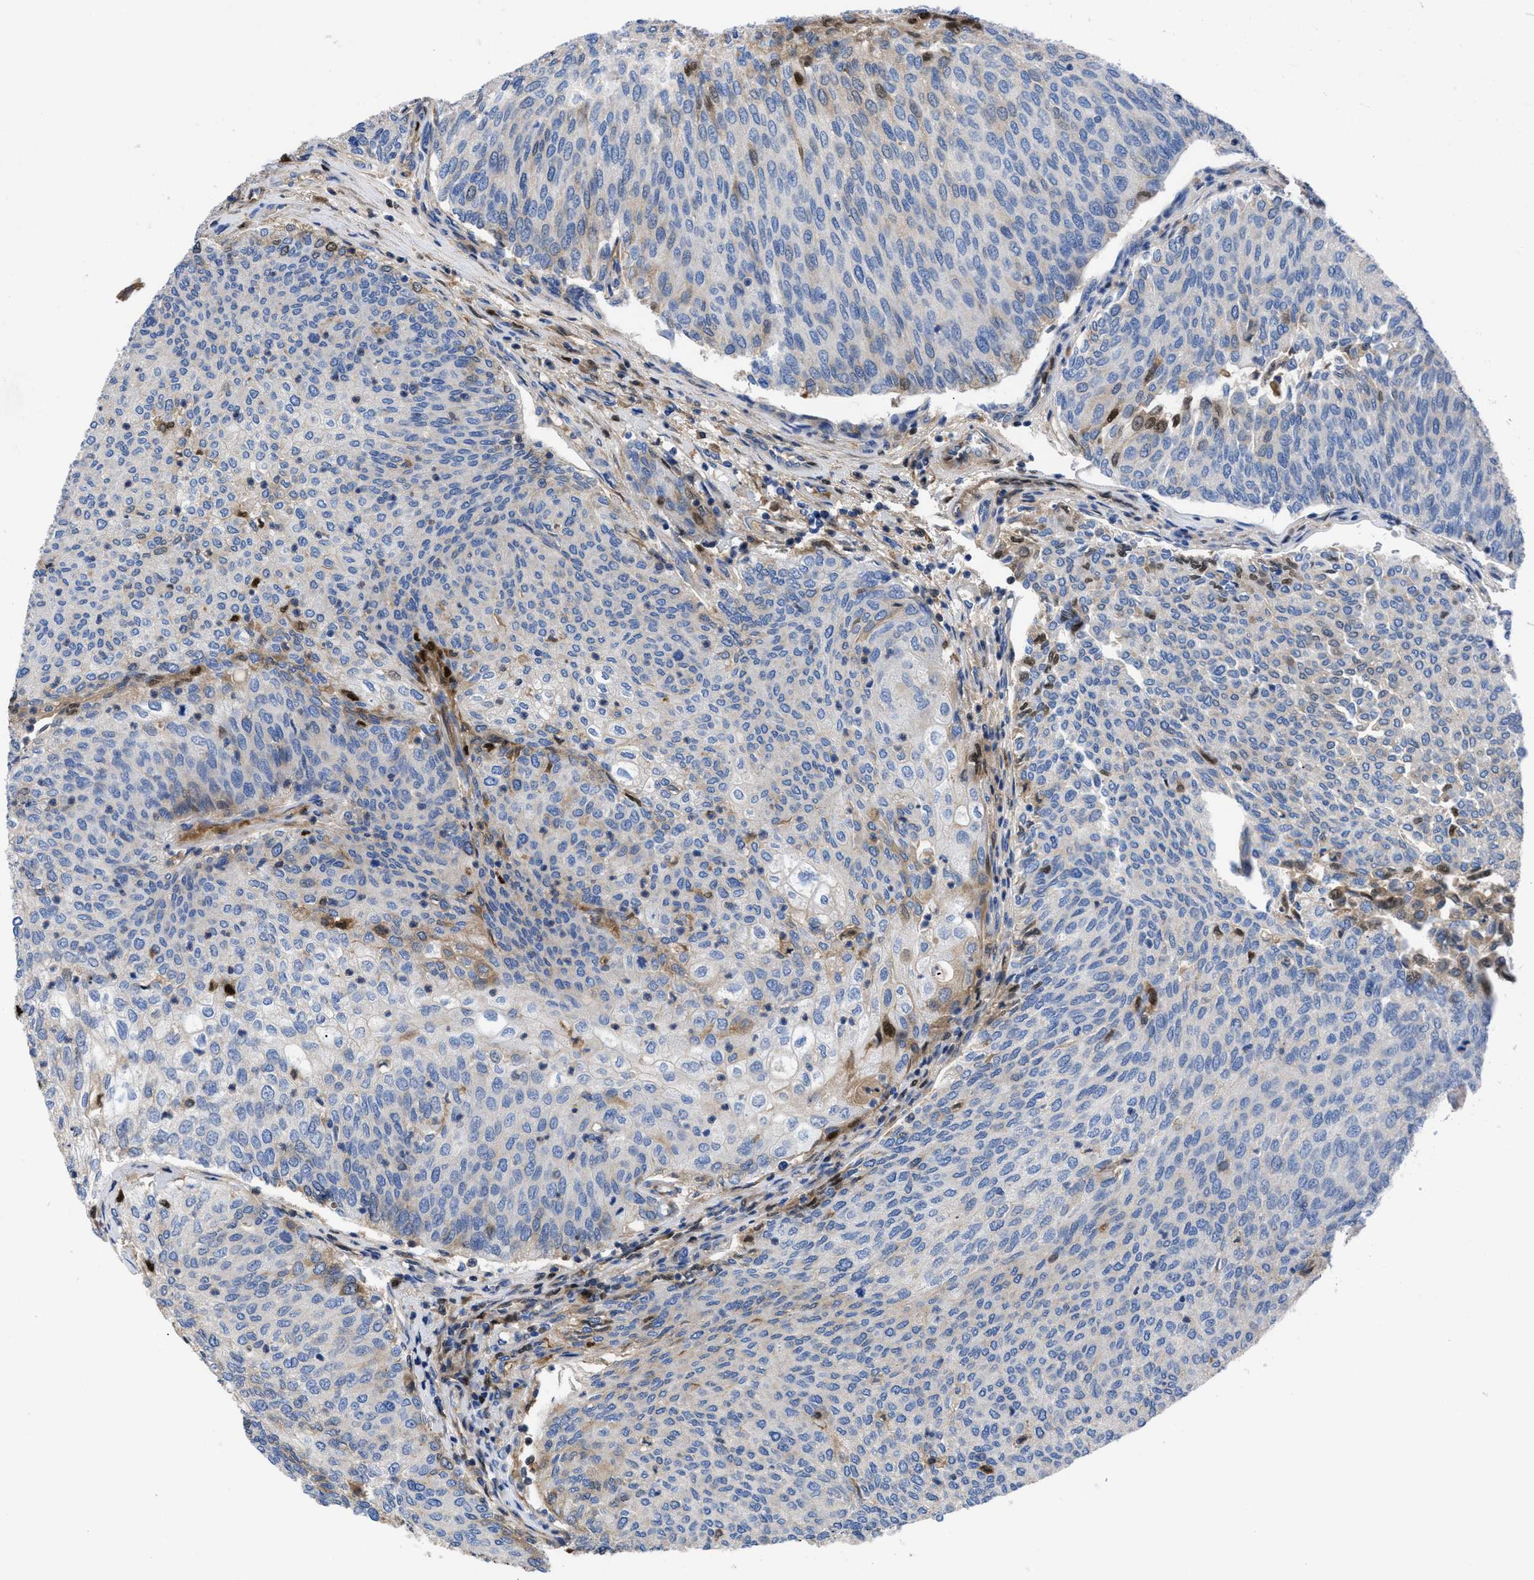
{"staining": {"intensity": "weak", "quantity": "<25%", "location": "cytoplasmic/membranous"}, "tissue": "urothelial cancer", "cell_type": "Tumor cells", "image_type": "cancer", "snomed": [{"axis": "morphology", "description": "Urothelial carcinoma, Low grade"}, {"axis": "topography", "description": "Urinary bladder"}], "caption": "Tumor cells are negative for brown protein staining in urothelial cancer.", "gene": "SERPINA6", "patient": {"sex": "female", "age": 79}}